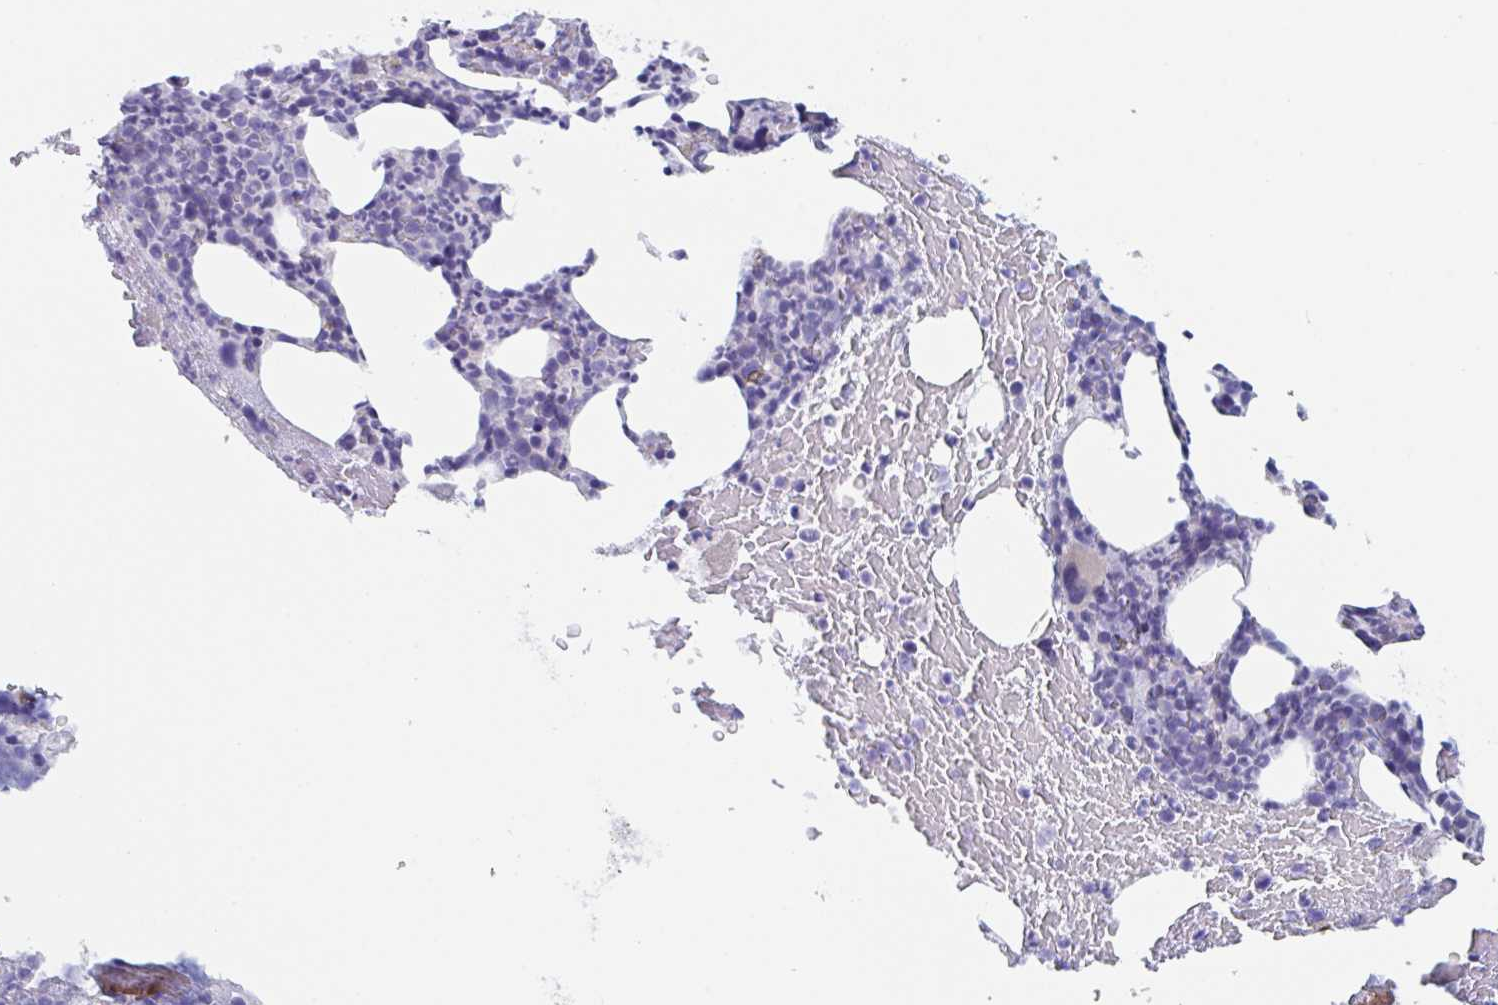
{"staining": {"intensity": "negative", "quantity": "none", "location": "none"}, "tissue": "bone marrow", "cell_type": "Hematopoietic cells", "image_type": "normal", "snomed": [{"axis": "morphology", "description": "Normal tissue, NOS"}, {"axis": "topography", "description": "Bone marrow"}], "caption": "IHC of unremarkable human bone marrow reveals no staining in hematopoietic cells. The staining is performed using DAB (3,3'-diaminobenzidine) brown chromogen with nuclei counter-stained in using hematoxylin.", "gene": "ZPBP", "patient": {"sex": "female", "age": 59}}